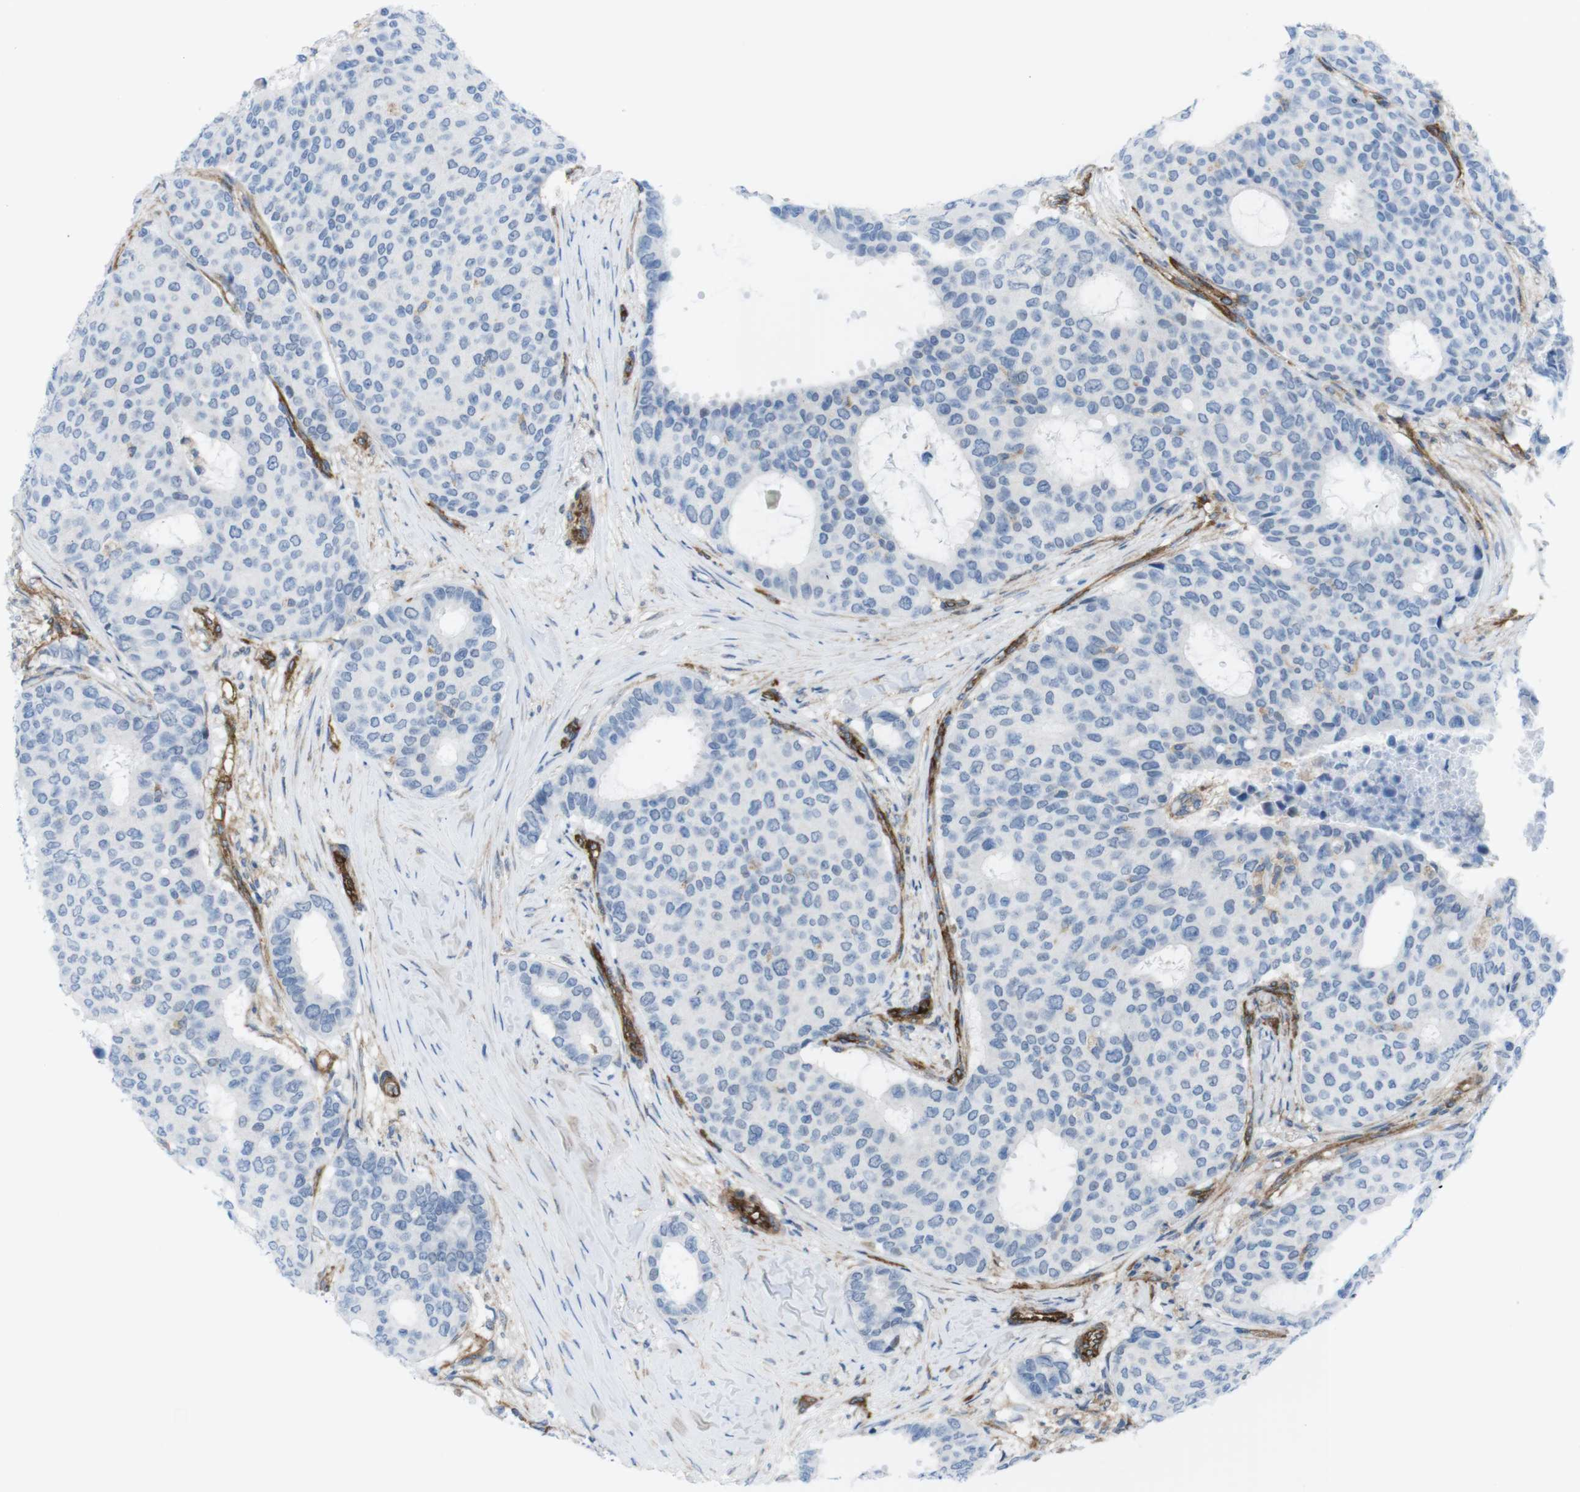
{"staining": {"intensity": "negative", "quantity": "none", "location": "none"}, "tissue": "breast cancer", "cell_type": "Tumor cells", "image_type": "cancer", "snomed": [{"axis": "morphology", "description": "Duct carcinoma"}, {"axis": "topography", "description": "Breast"}], "caption": "Tumor cells are negative for protein expression in human breast invasive ductal carcinoma.", "gene": "DIAPH2", "patient": {"sex": "female", "age": 75}}